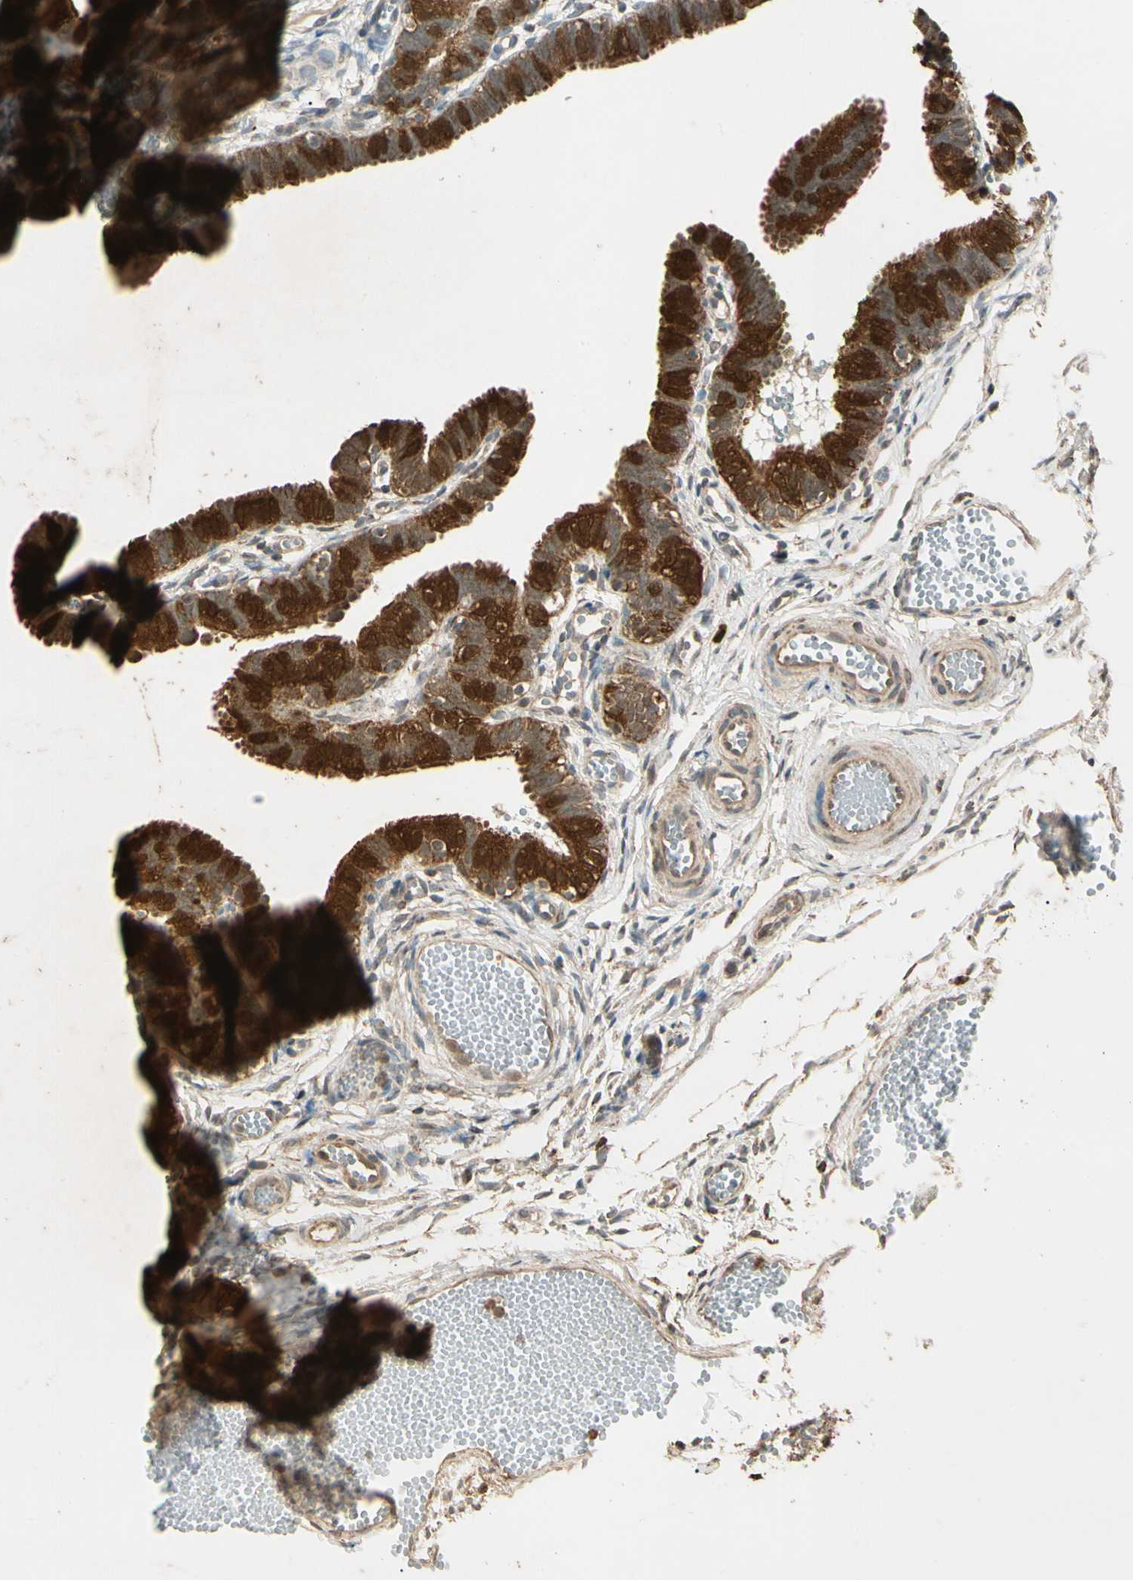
{"staining": {"intensity": "strong", "quantity": ">75%", "location": "cytoplasmic/membranous,nuclear"}, "tissue": "fallopian tube", "cell_type": "Glandular cells", "image_type": "normal", "snomed": [{"axis": "morphology", "description": "Normal tissue, NOS"}, {"axis": "topography", "description": "Fallopian tube"}, {"axis": "topography", "description": "Placenta"}], "caption": "A brown stain shows strong cytoplasmic/membranous,nuclear expression of a protein in glandular cells of unremarkable human fallopian tube.", "gene": "PRDX5", "patient": {"sex": "female", "age": 34}}